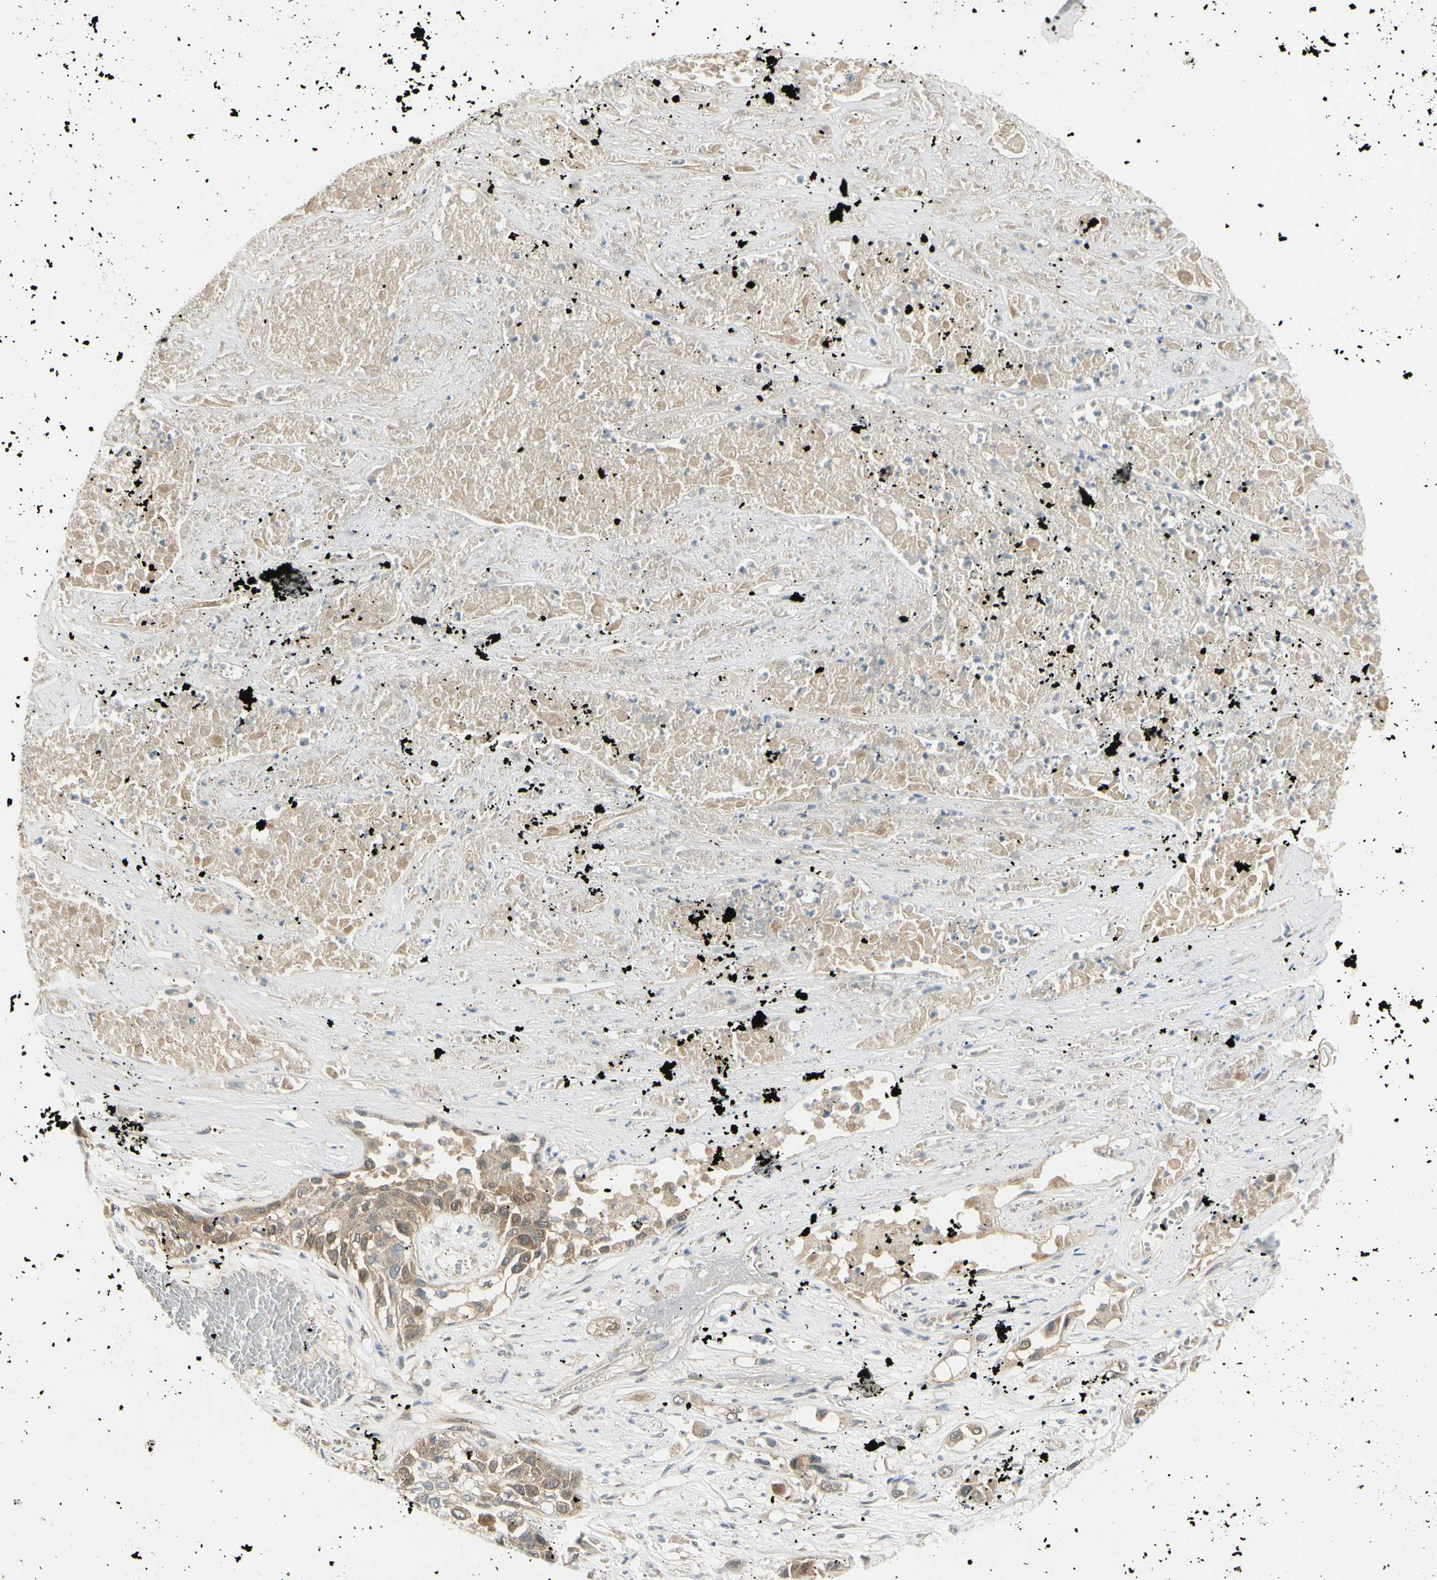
{"staining": {"intensity": "weak", "quantity": "25%-75%", "location": "cytoplasmic/membranous"}, "tissue": "lung cancer", "cell_type": "Tumor cells", "image_type": "cancer", "snomed": [{"axis": "morphology", "description": "Squamous cell carcinoma, NOS"}, {"axis": "topography", "description": "Lung"}], "caption": "DAB immunohistochemical staining of lung cancer shows weak cytoplasmic/membranous protein expression in about 25%-75% of tumor cells. (brown staining indicates protein expression, while blue staining denotes nuclei).", "gene": "FHL2", "patient": {"sex": "male", "age": 71}}